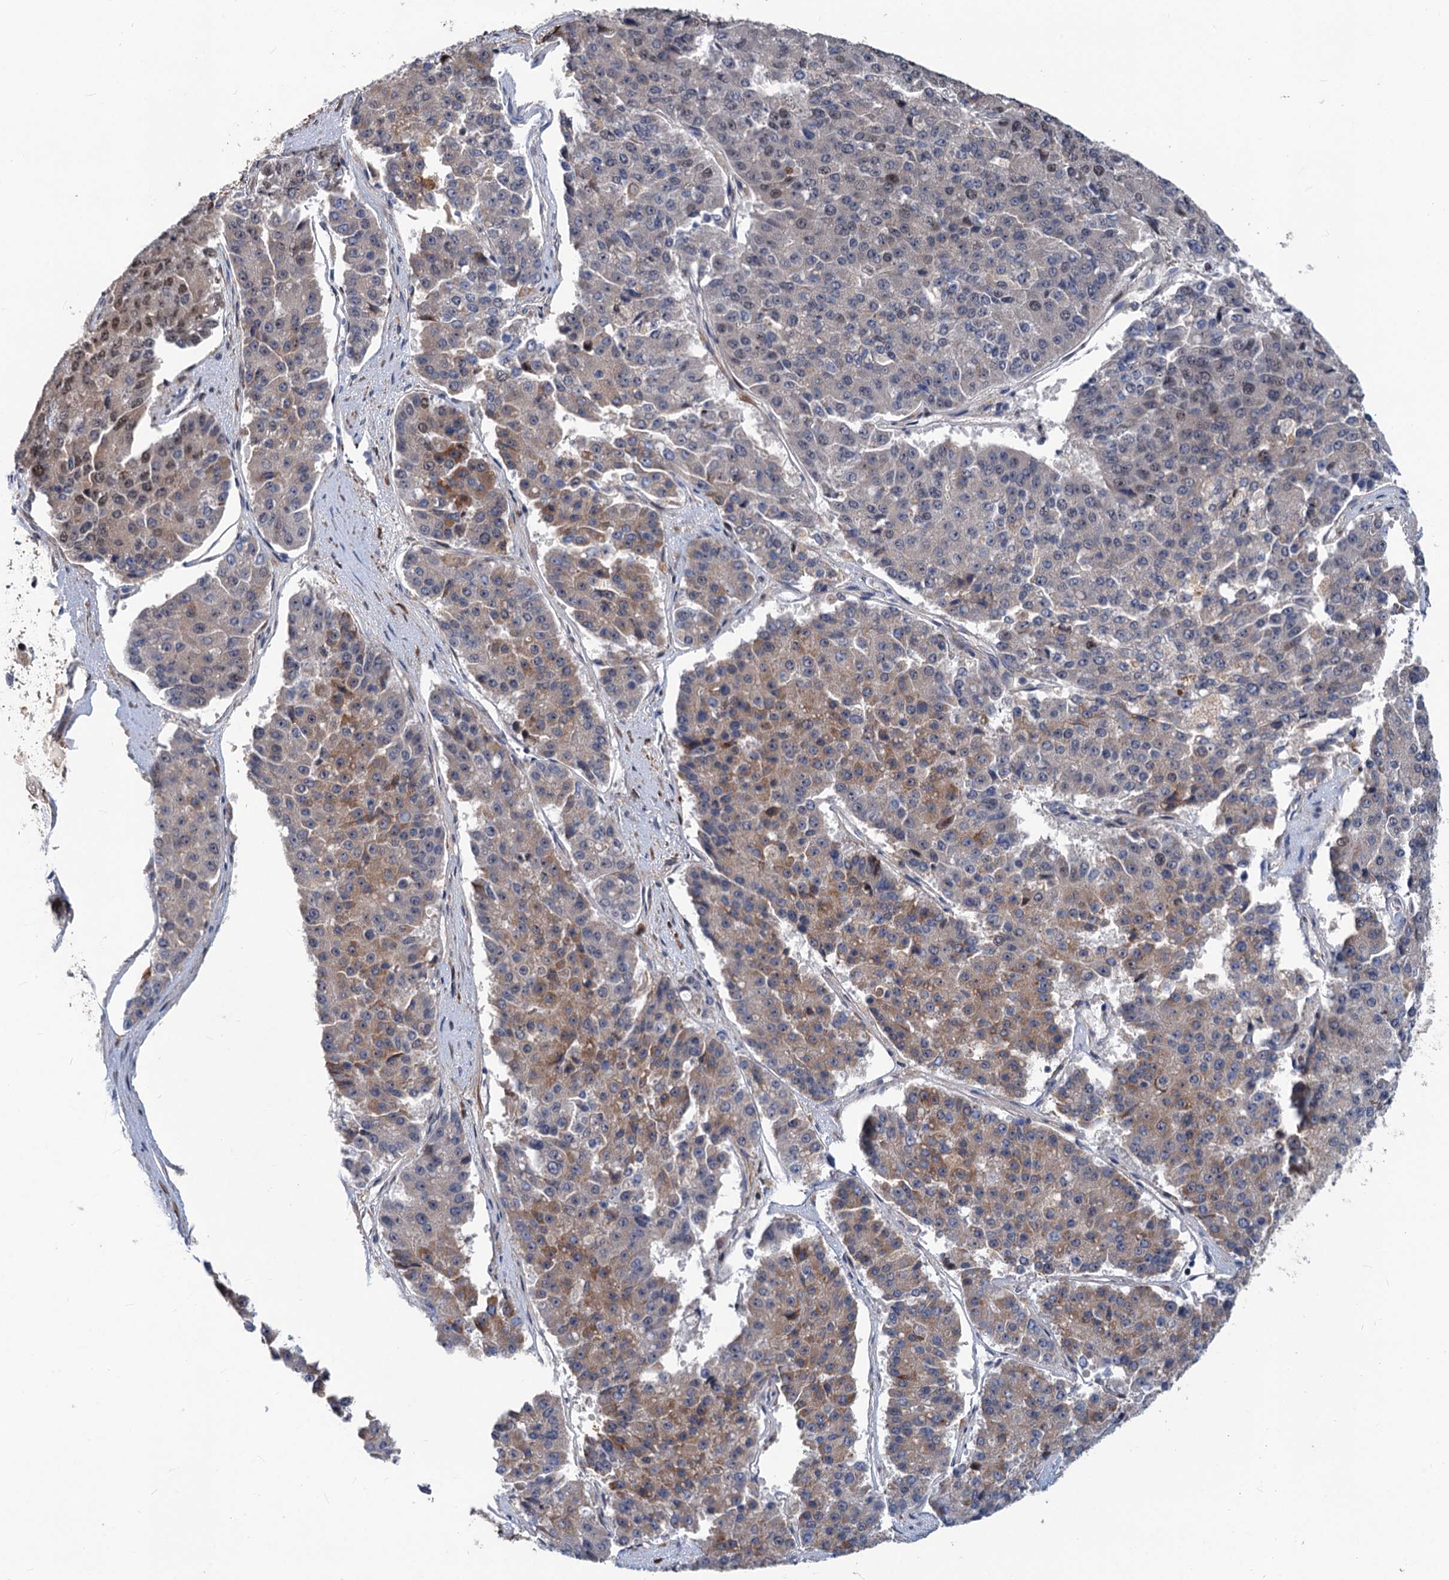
{"staining": {"intensity": "moderate", "quantity": "<25%", "location": "cytoplasmic/membranous"}, "tissue": "pancreatic cancer", "cell_type": "Tumor cells", "image_type": "cancer", "snomed": [{"axis": "morphology", "description": "Adenocarcinoma, NOS"}, {"axis": "topography", "description": "Pancreas"}], "caption": "Pancreatic cancer was stained to show a protein in brown. There is low levels of moderate cytoplasmic/membranous positivity in approximately <25% of tumor cells. Nuclei are stained in blue.", "gene": "PHF8", "patient": {"sex": "male", "age": 50}}